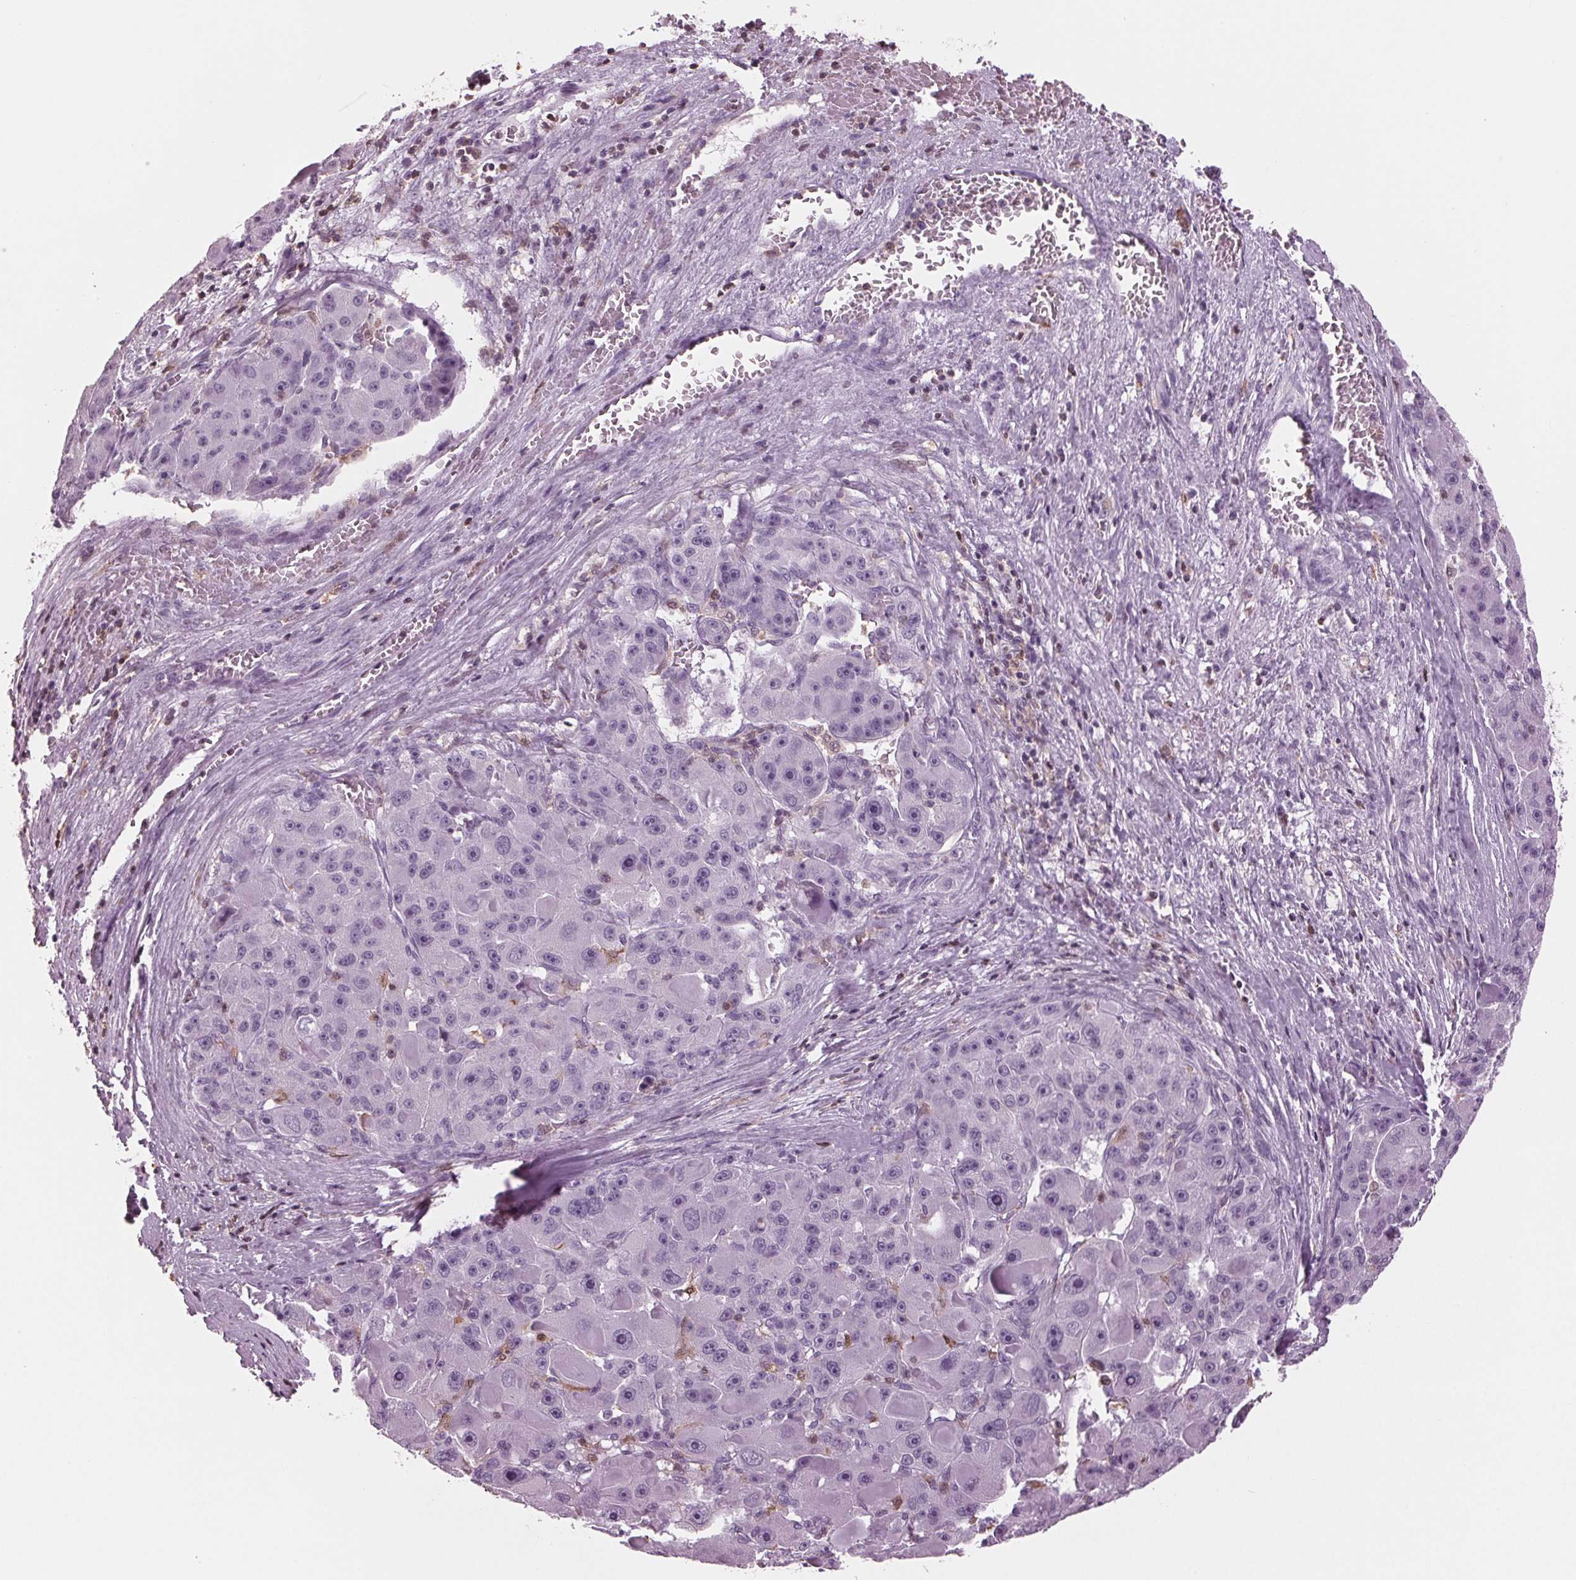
{"staining": {"intensity": "negative", "quantity": "none", "location": "none"}, "tissue": "liver cancer", "cell_type": "Tumor cells", "image_type": "cancer", "snomed": [{"axis": "morphology", "description": "Carcinoma, Hepatocellular, NOS"}, {"axis": "topography", "description": "Liver"}], "caption": "IHC of liver cancer (hepatocellular carcinoma) exhibits no expression in tumor cells.", "gene": "BTLA", "patient": {"sex": "male", "age": 76}}